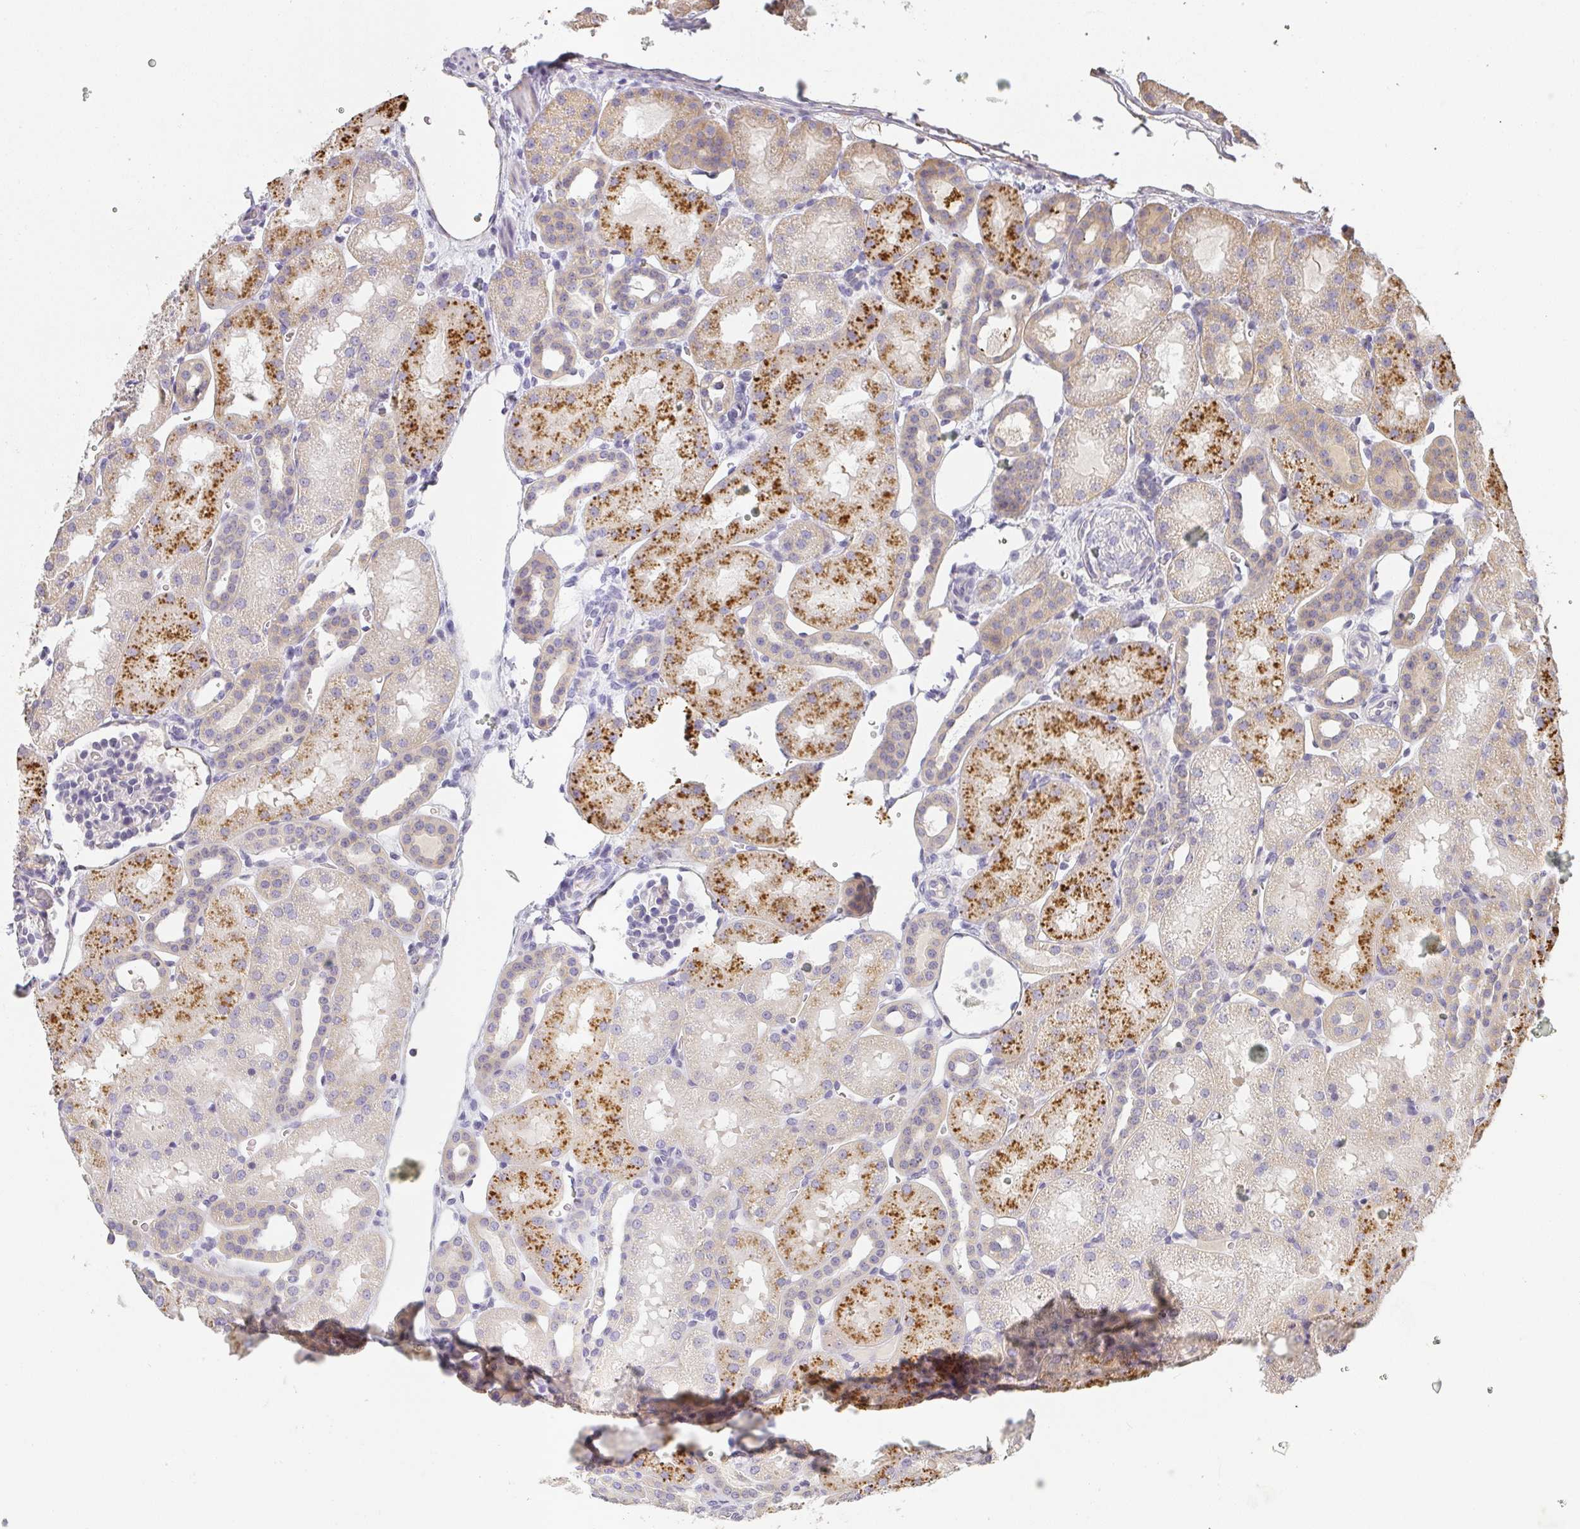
{"staining": {"intensity": "negative", "quantity": "none", "location": "none"}, "tissue": "kidney", "cell_type": "Cells in glomeruli", "image_type": "normal", "snomed": [{"axis": "morphology", "description": "Normal tissue, NOS"}, {"axis": "topography", "description": "Kidney"}], "caption": "This is an immunohistochemistry histopathology image of unremarkable human kidney. There is no positivity in cells in glomeruli.", "gene": "SLC35B3", "patient": {"sex": "male", "age": 2}}